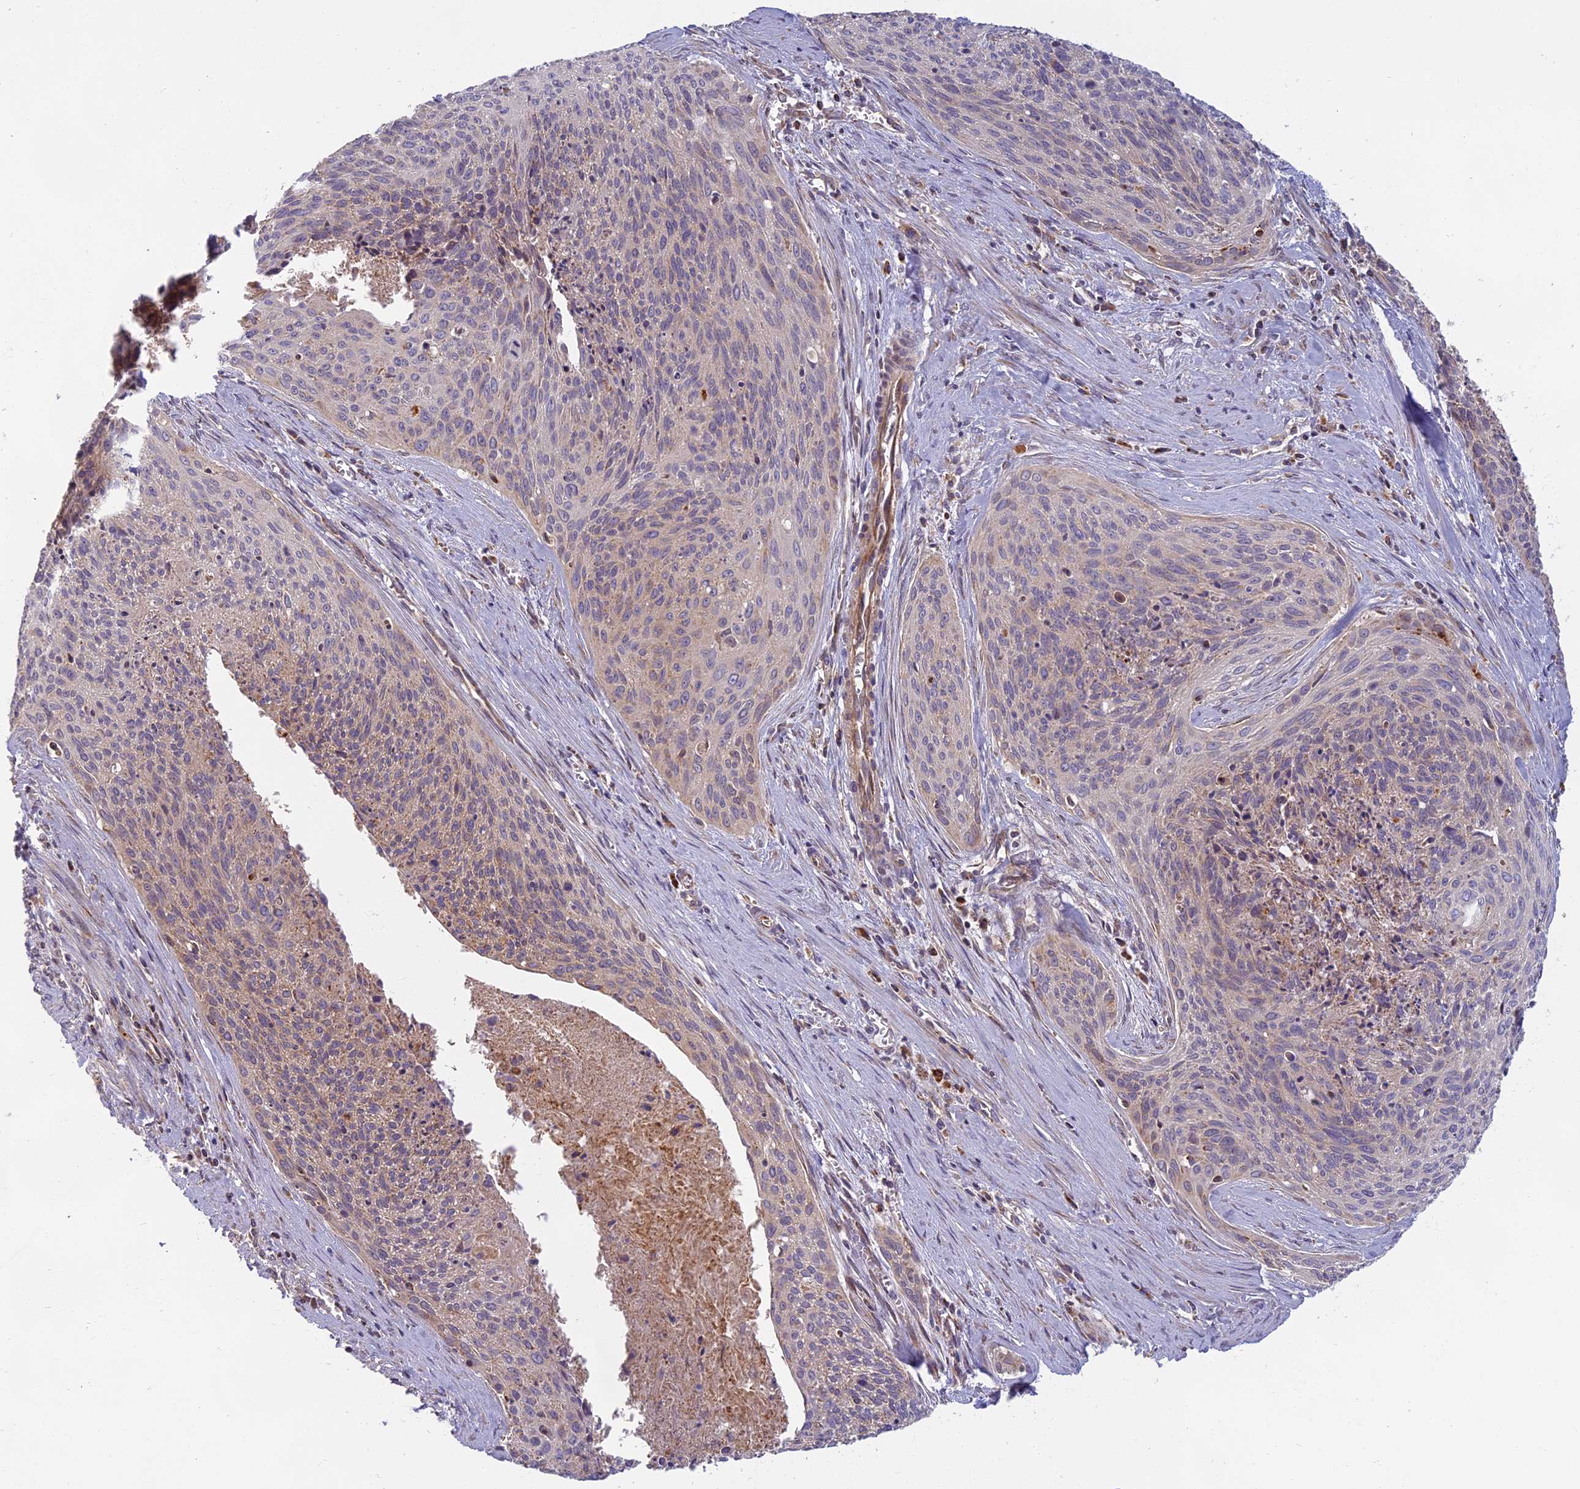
{"staining": {"intensity": "weak", "quantity": "<25%", "location": "cytoplasmic/membranous"}, "tissue": "cervical cancer", "cell_type": "Tumor cells", "image_type": "cancer", "snomed": [{"axis": "morphology", "description": "Squamous cell carcinoma, NOS"}, {"axis": "topography", "description": "Cervix"}], "caption": "Tumor cells are negative for brown protein staining in cervical cancer. (DAB immunohistochemistry, high magnification).", "gene": "EDAR", "patient": {"sex": "female", "age": 55}}